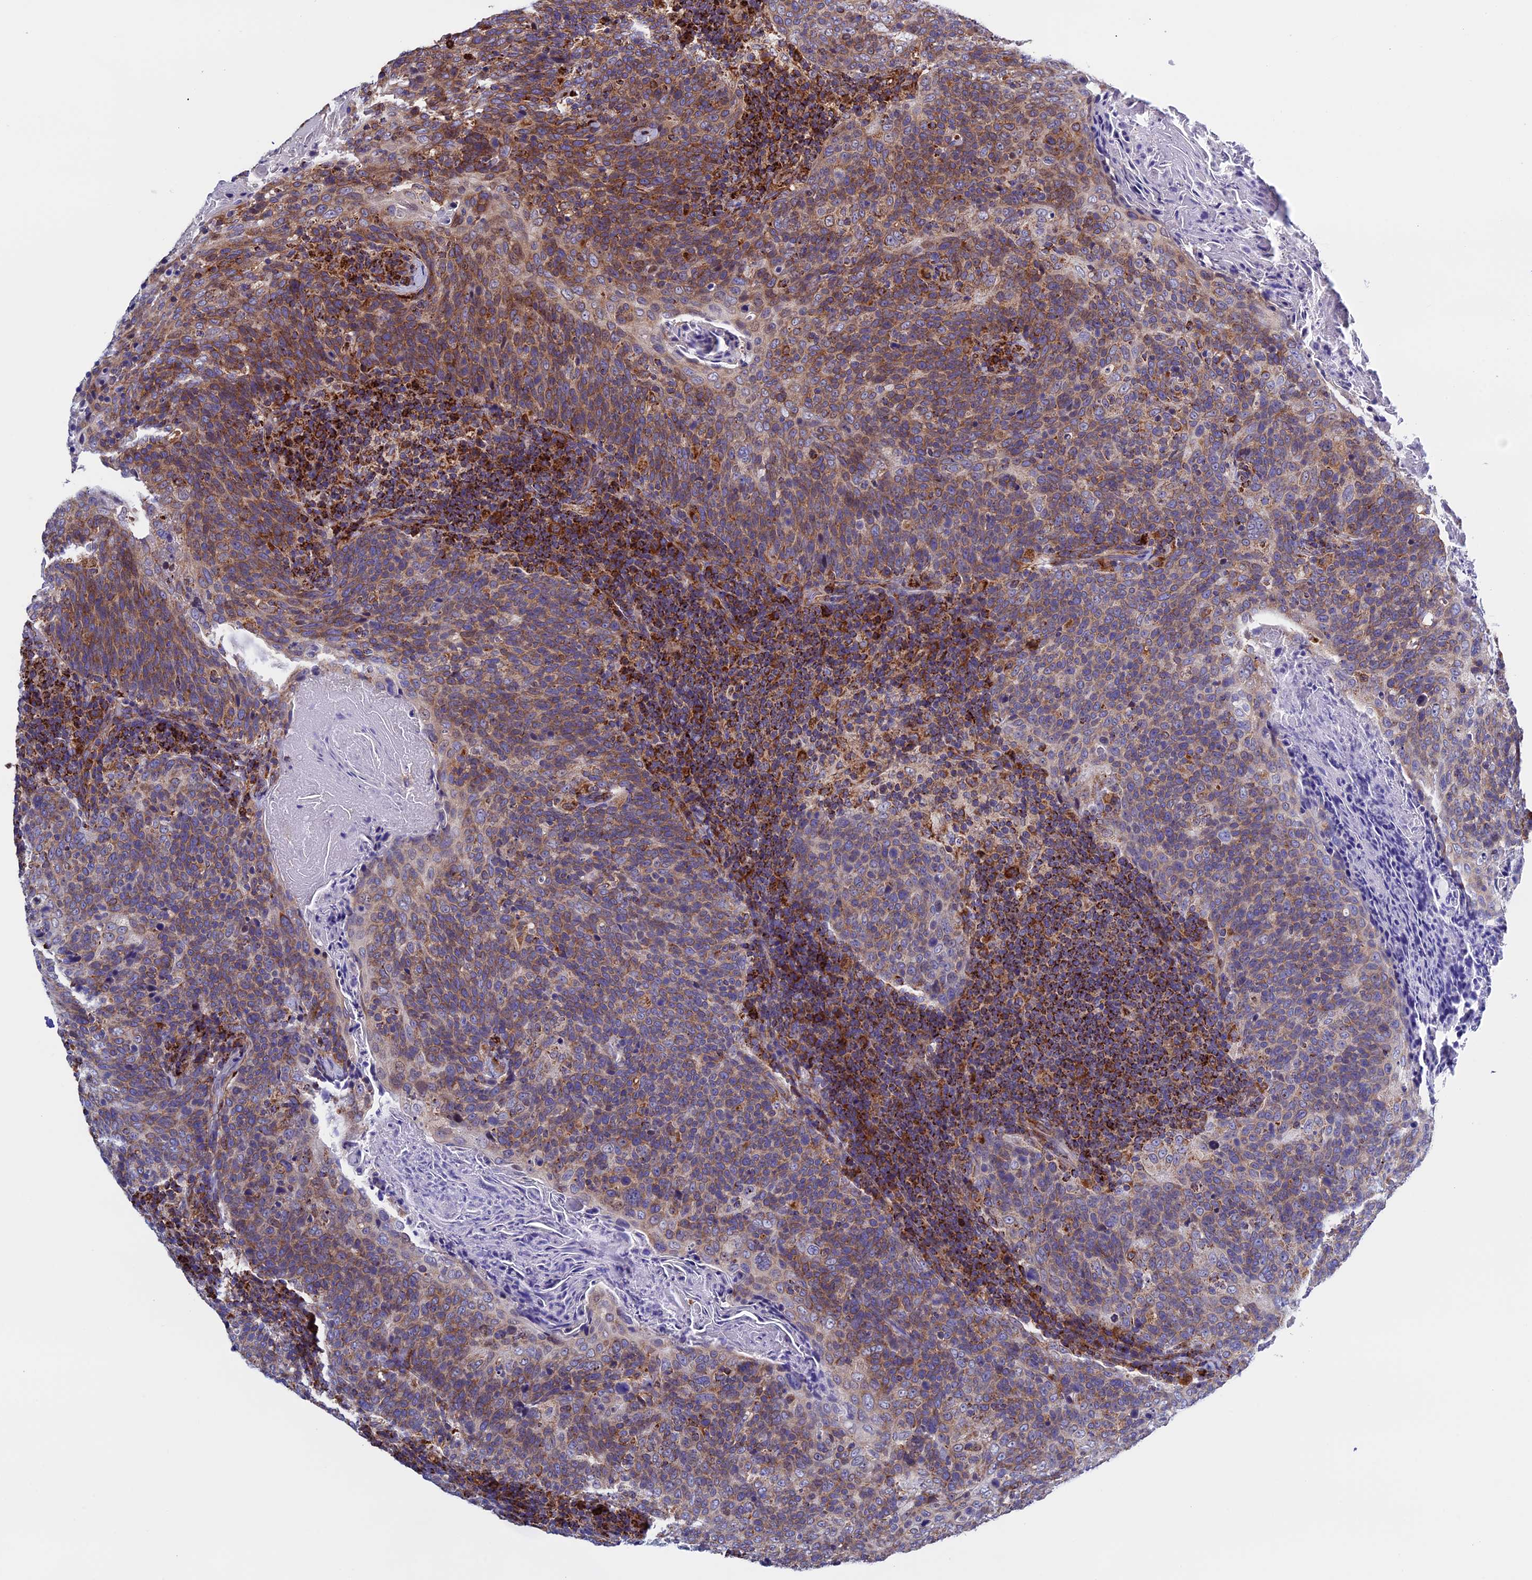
{"staining": {"intensity": "moderate", "quantity": ">75%", "location": "cytoplasmic/membranous"}, "tissue": "head and neck cancer", "cell_type": "Tumor cells", "image_type": "cancer", "snomed": [{"axis": "morphology", "description": "Squamous cell carcinoma, NOS"}, {"axis": "morphology", "description": "Squamous cell carcinoma, metastatic, NOS"}, {"axis": "topography", "description": "Lymph node"}, {"axis": "topography", "description": "Head-Neck"}], "caption": "Human head and neck cancer stained for a protein (brown) reveals moderate cytoplasmic/membranous positive staining in about >75% of tumor cells.", "gene": "SLC9A5", "patient": {"sex": "male", "age": 62}}